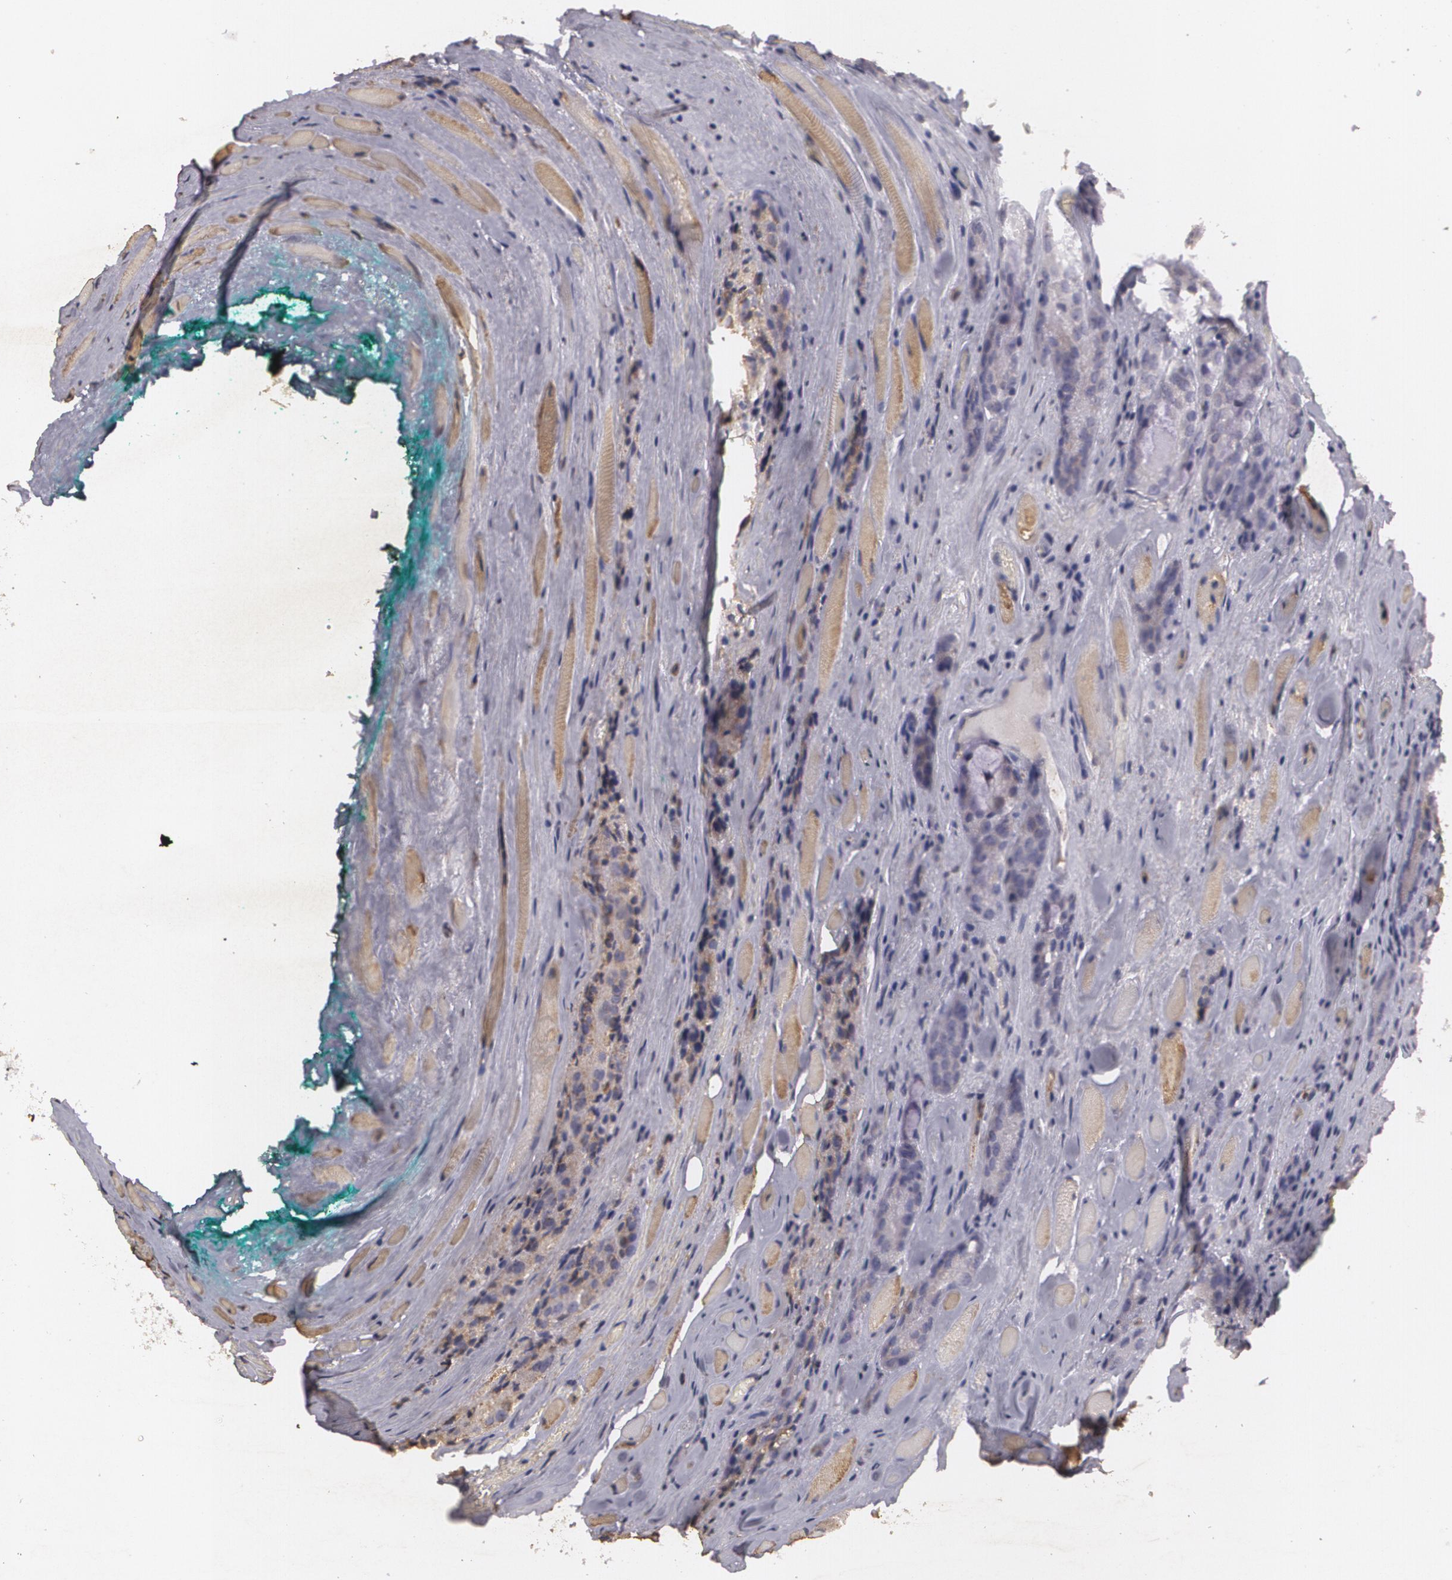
{"staining": {"intensity": "weak", "quantity": ">75%", "location": "cytoplasmic/membranous"}, "tissue": "prostate cancer", "cell_type": "Tumor cells", "image_type": "cancer", "snomed": [{"axis": "morphology", "description": "Adenocarcinoma, Medium grade"}, {"axis": "topography", "description": "Prostate"}], "caption": "This micrograph reveals immunohistochemistry (IHC) staining of adenocarcinoma (medium-grade) (prostate), with low weak cytoplasmic/membranous expression in approximately >75% of tumor cells.", "gene": "KCNA4", "patient": {"sex": "male", "age": 60}}